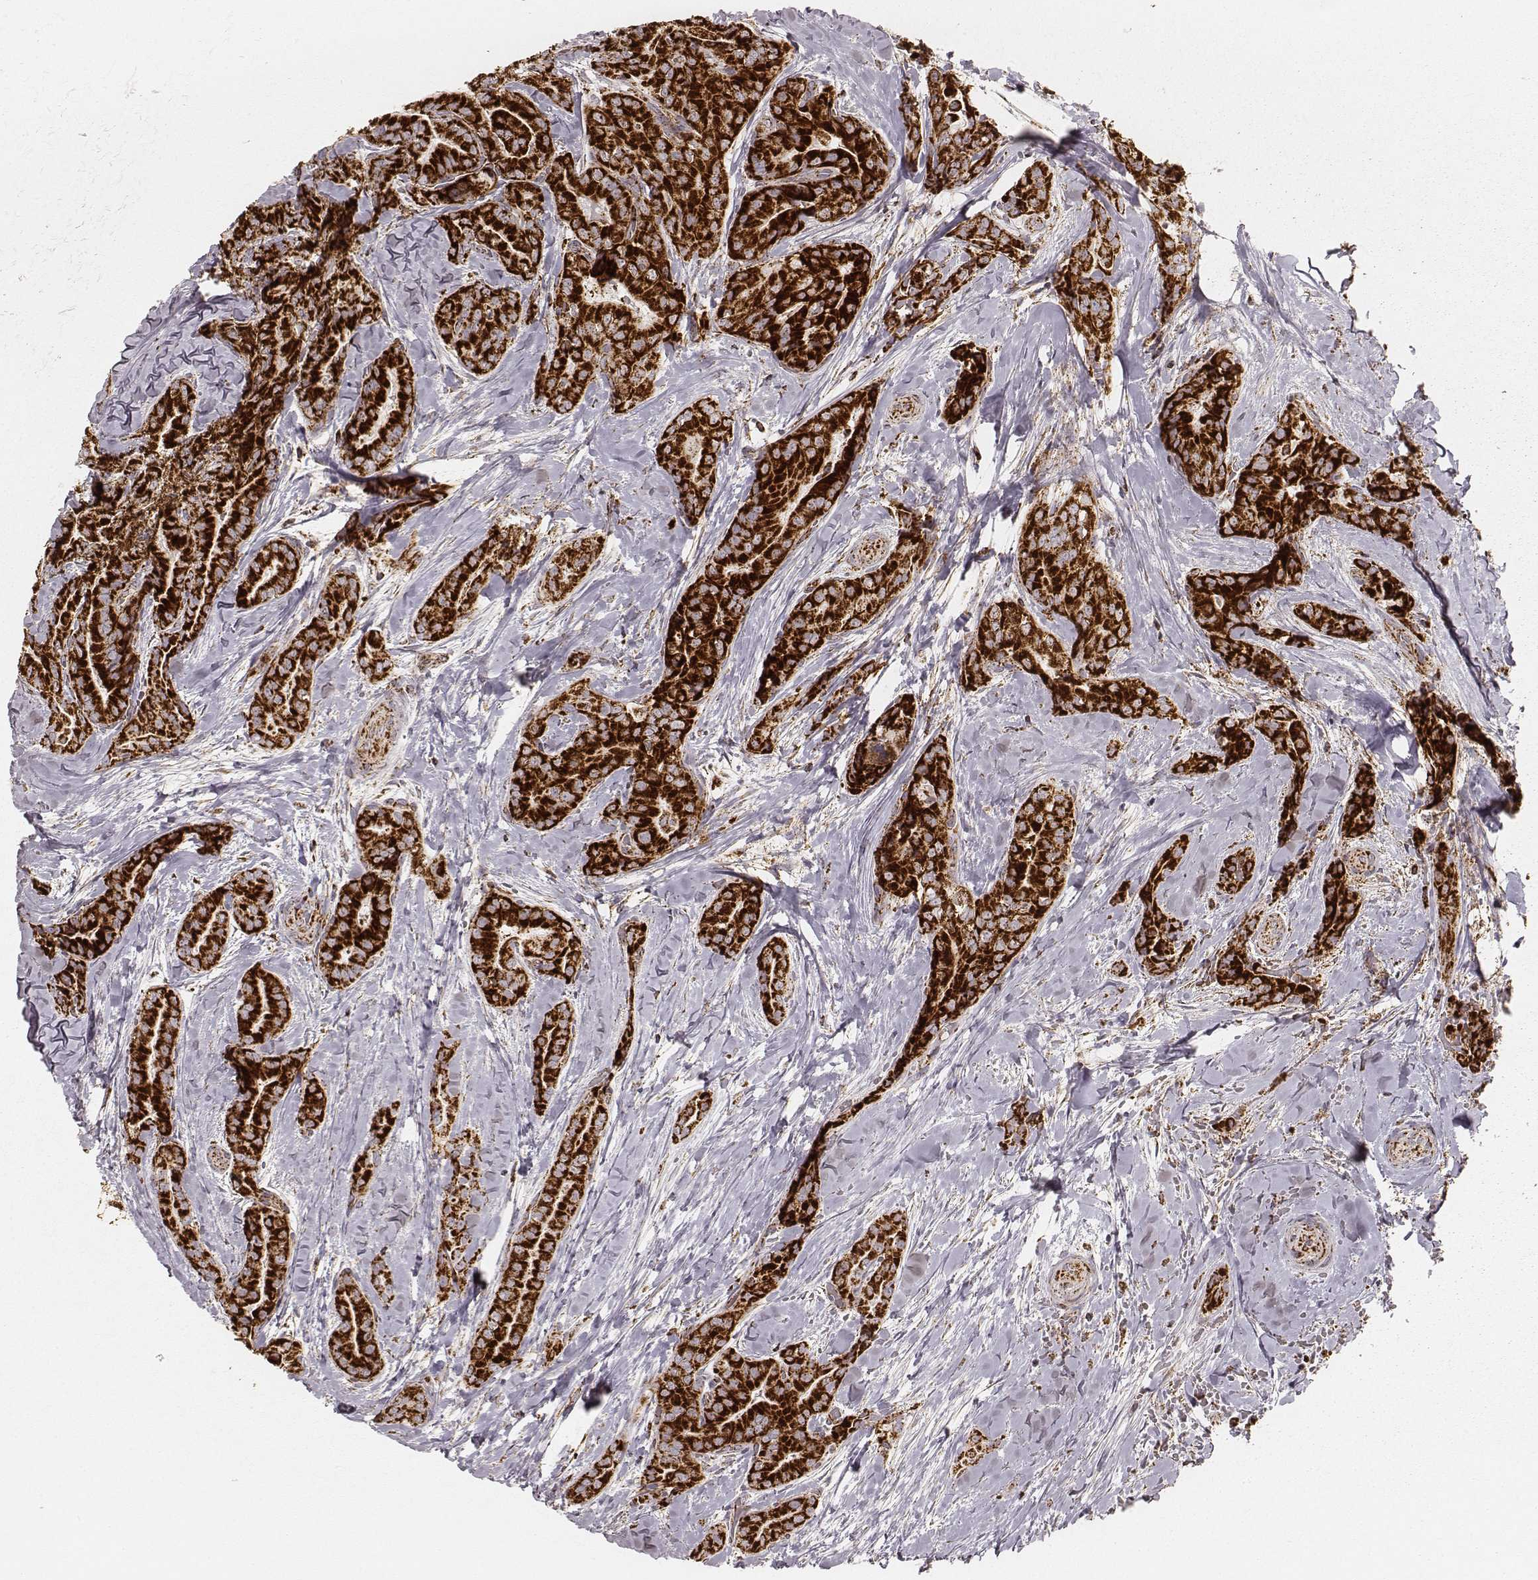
{"staining": {"intensity": "strong", "quantity": ">75%", "location": "cytoplasmic/membranous"}, "tissue": "thyroid cancer", "cell_type": "Tumor cells", "image_type": "cancer", "snomed": [{"axis": "morphology", "description": "Papillary adenocarcinoma, NOS"}, {"axis": "topography", "description": "Thyroid gland"}], "caption": "This is an image of immunohistochemistry (IHC) staining of thyroid papillary adenocarcinoma, which shows strong positivity in the cytoplasmic/membranous of tumor cells.", "gene": "CS", "patient": {"sex": "male", "age": 61}}